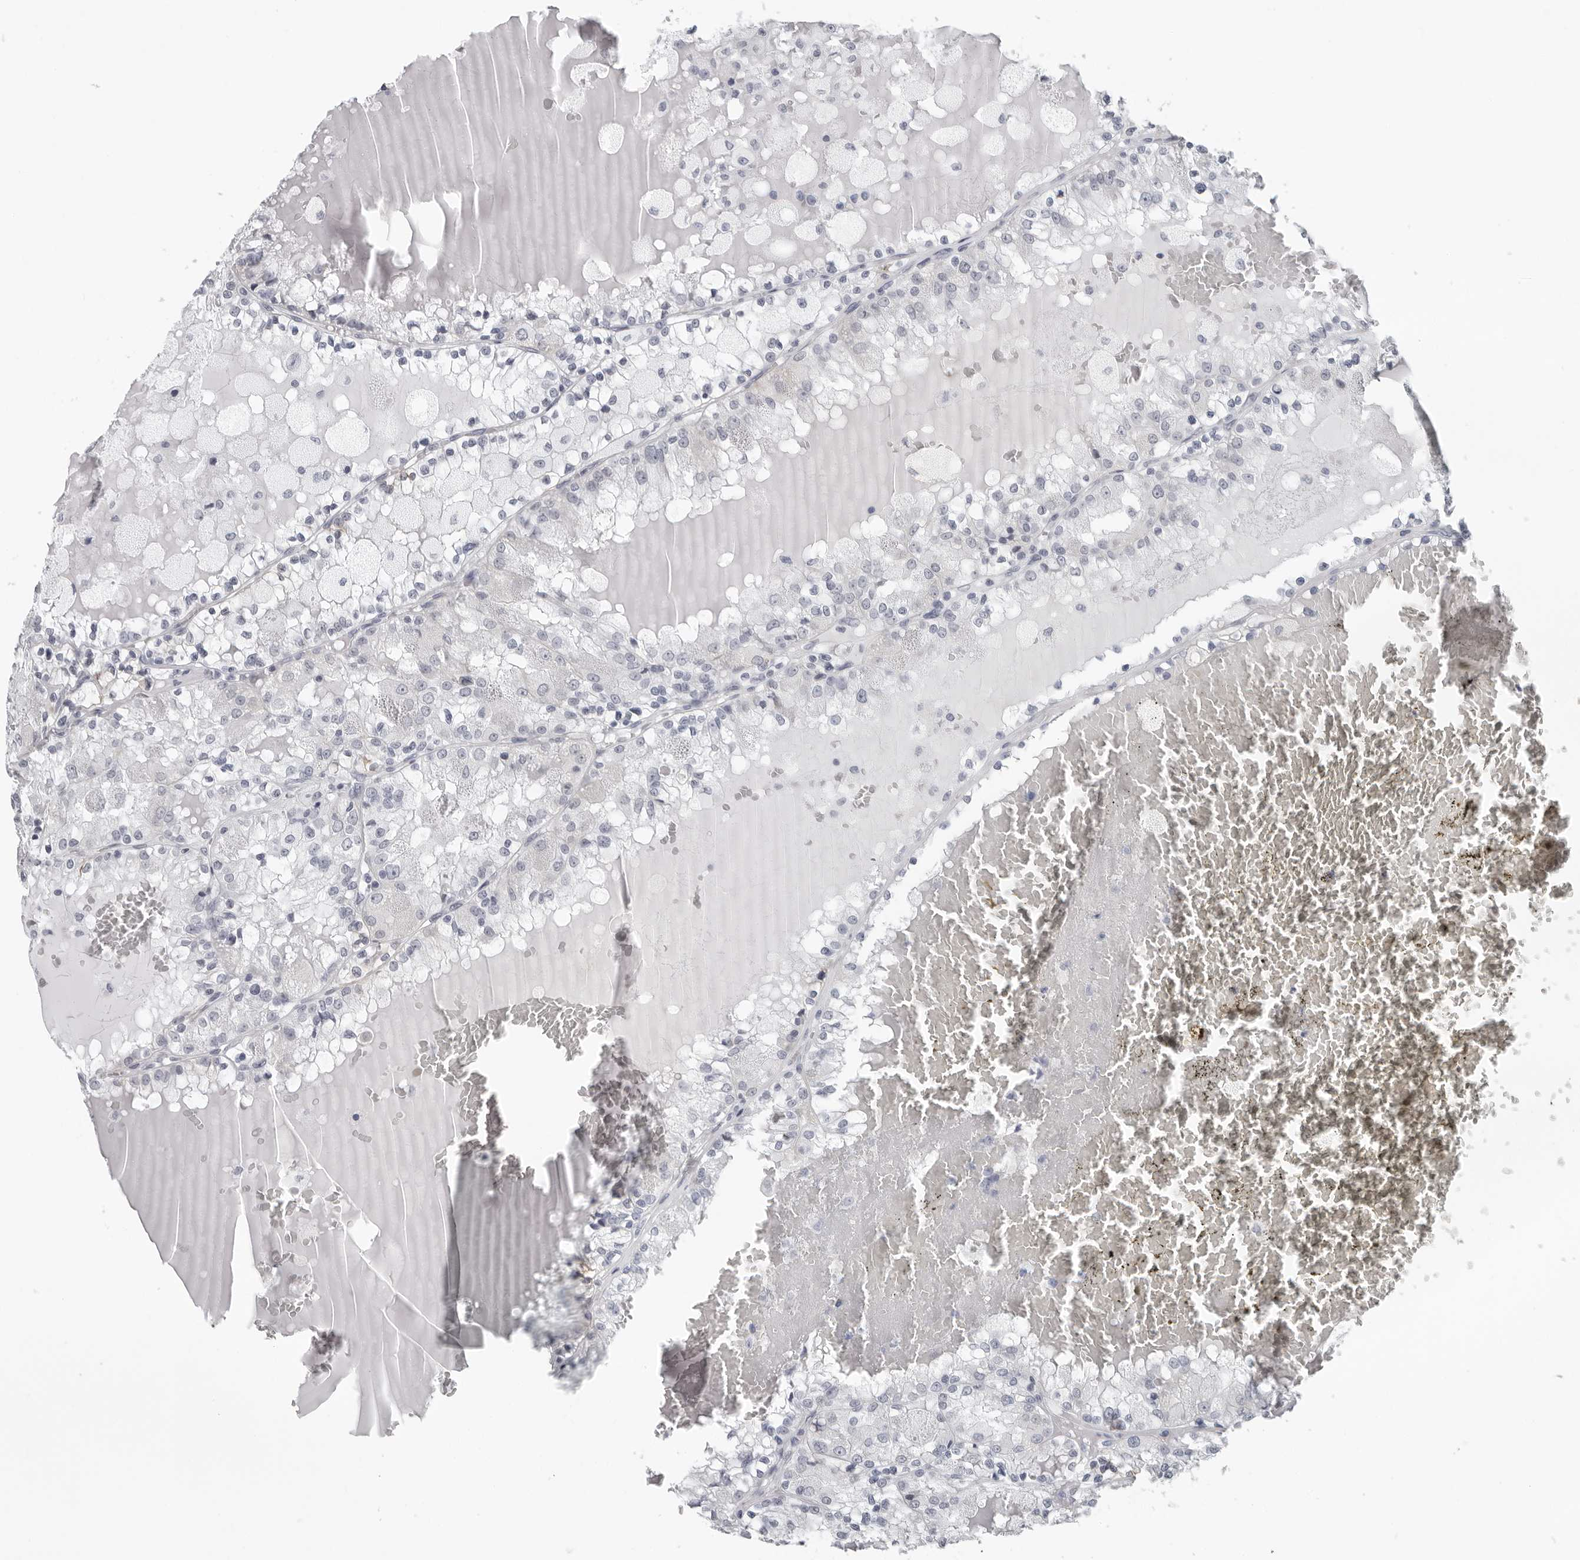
{"staining": {"intensity": "negative", "quantity": "none", "location": "none"}, "tissue": "renal cancer", "cell_type": "Tumor cells", "image_type": "cancer", "snomed": [{"axis": "morphology", "description": "Adenocarcinoma, NOS"}, {"axis": "topography", "description": "Kidney"}], "caption": "This is a histopathology image of immunohistochemistry staining of adenocarcinoma (renal), which shows no expression in tumor cells. Nuclei are stained in blue.", "gene": "CCDC28B", "patient": {"sex": "female", "age": 56}}